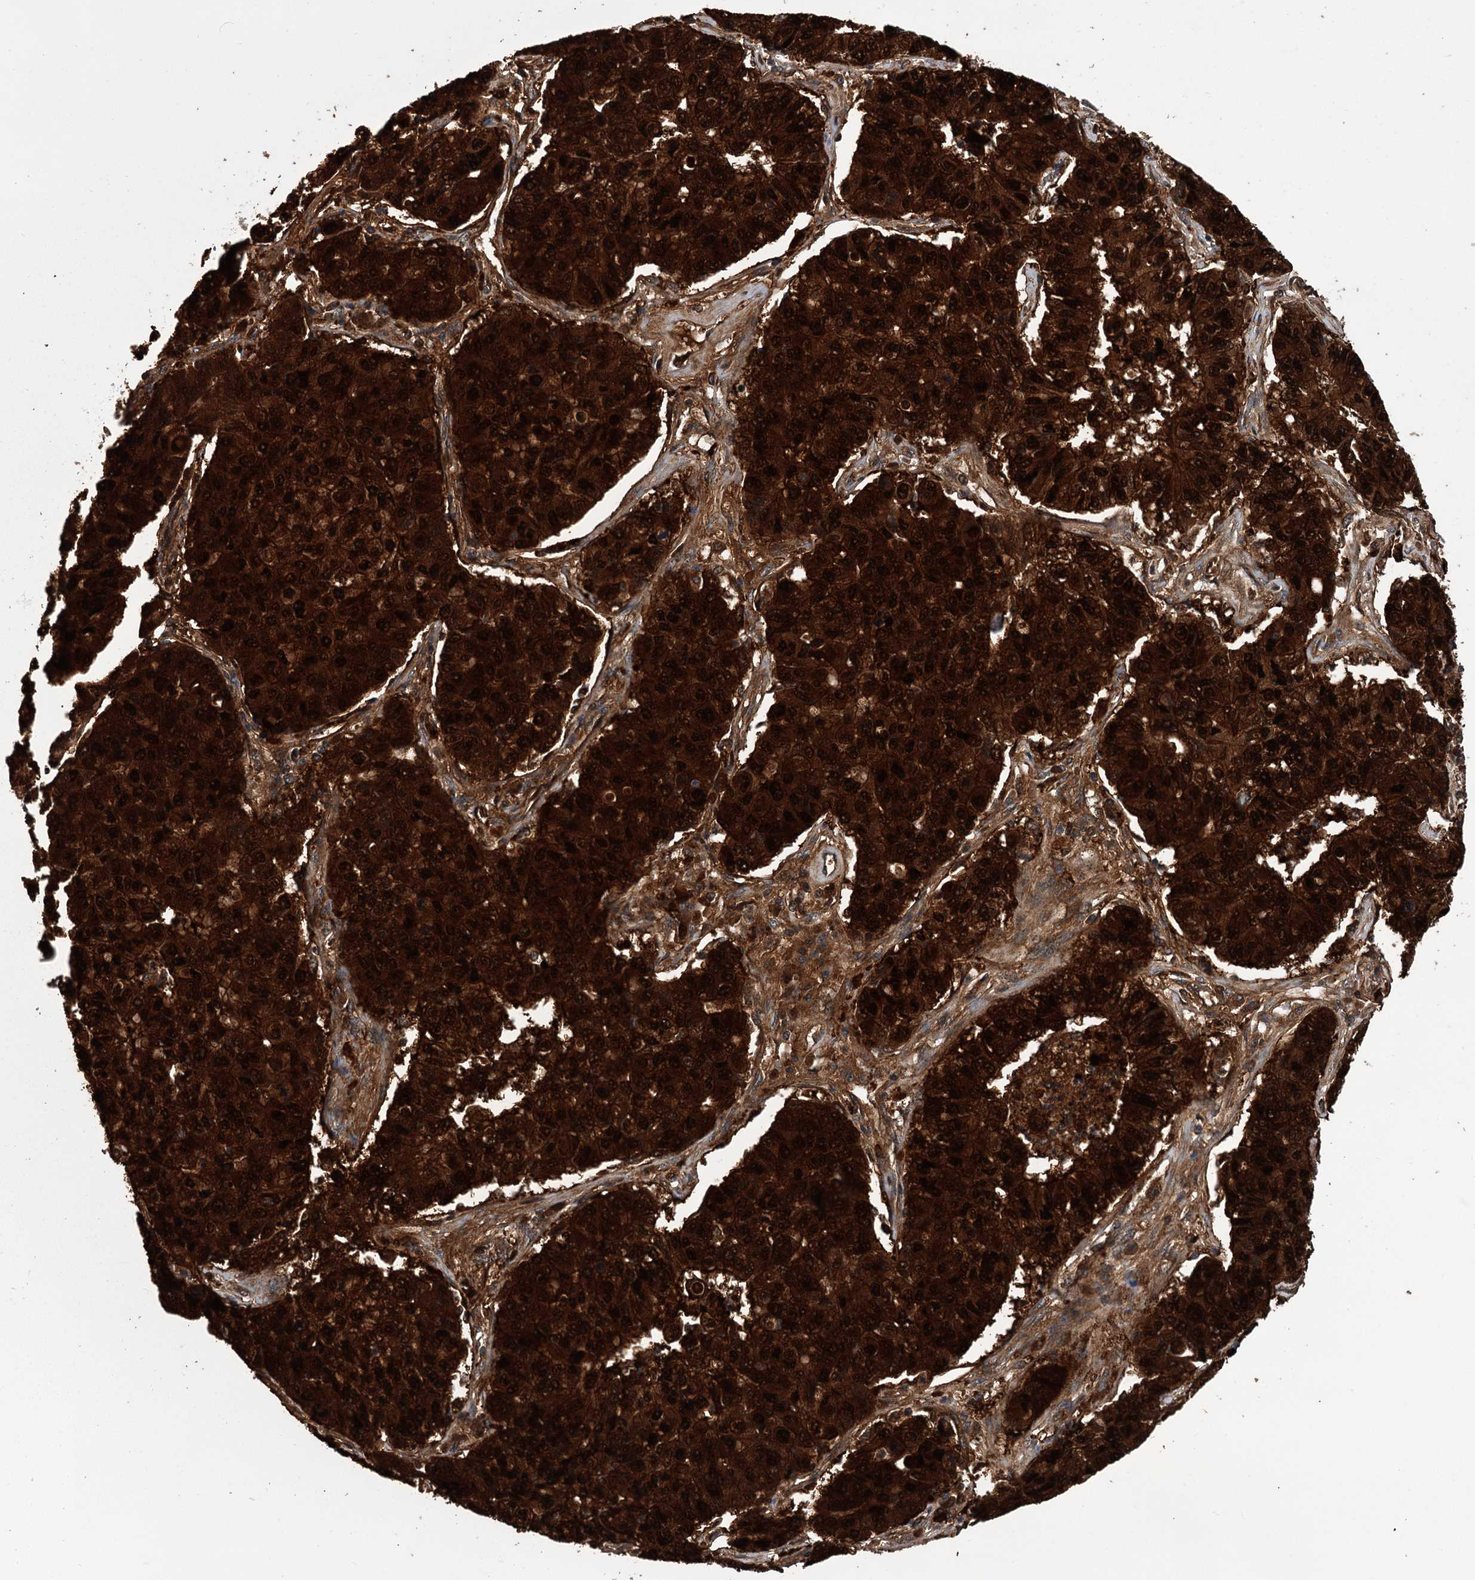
{"staining": {"intensity": "strong", "quantity": ">75%", "location": "cytoplasmic/membranous,nuclear"}, "tissue": "lung cancer", "cell_type": "Tumor cells", "image_type": "cancer", "snomed": [{"axis": "morphology", "description": "Squamous cell carcinoma, NOS"}, {"axis": "topography", "description": "Lung"}], "caption": "DAB immunohistochemical staining of human lung cancer (squamous cell carcinoma) displays strong cytoplasmic/membranous and nuclear protein expression in approximately >75% of tumor cells.", "gene": "DPP3", "patient": {"sex": "male", "age": 74}}